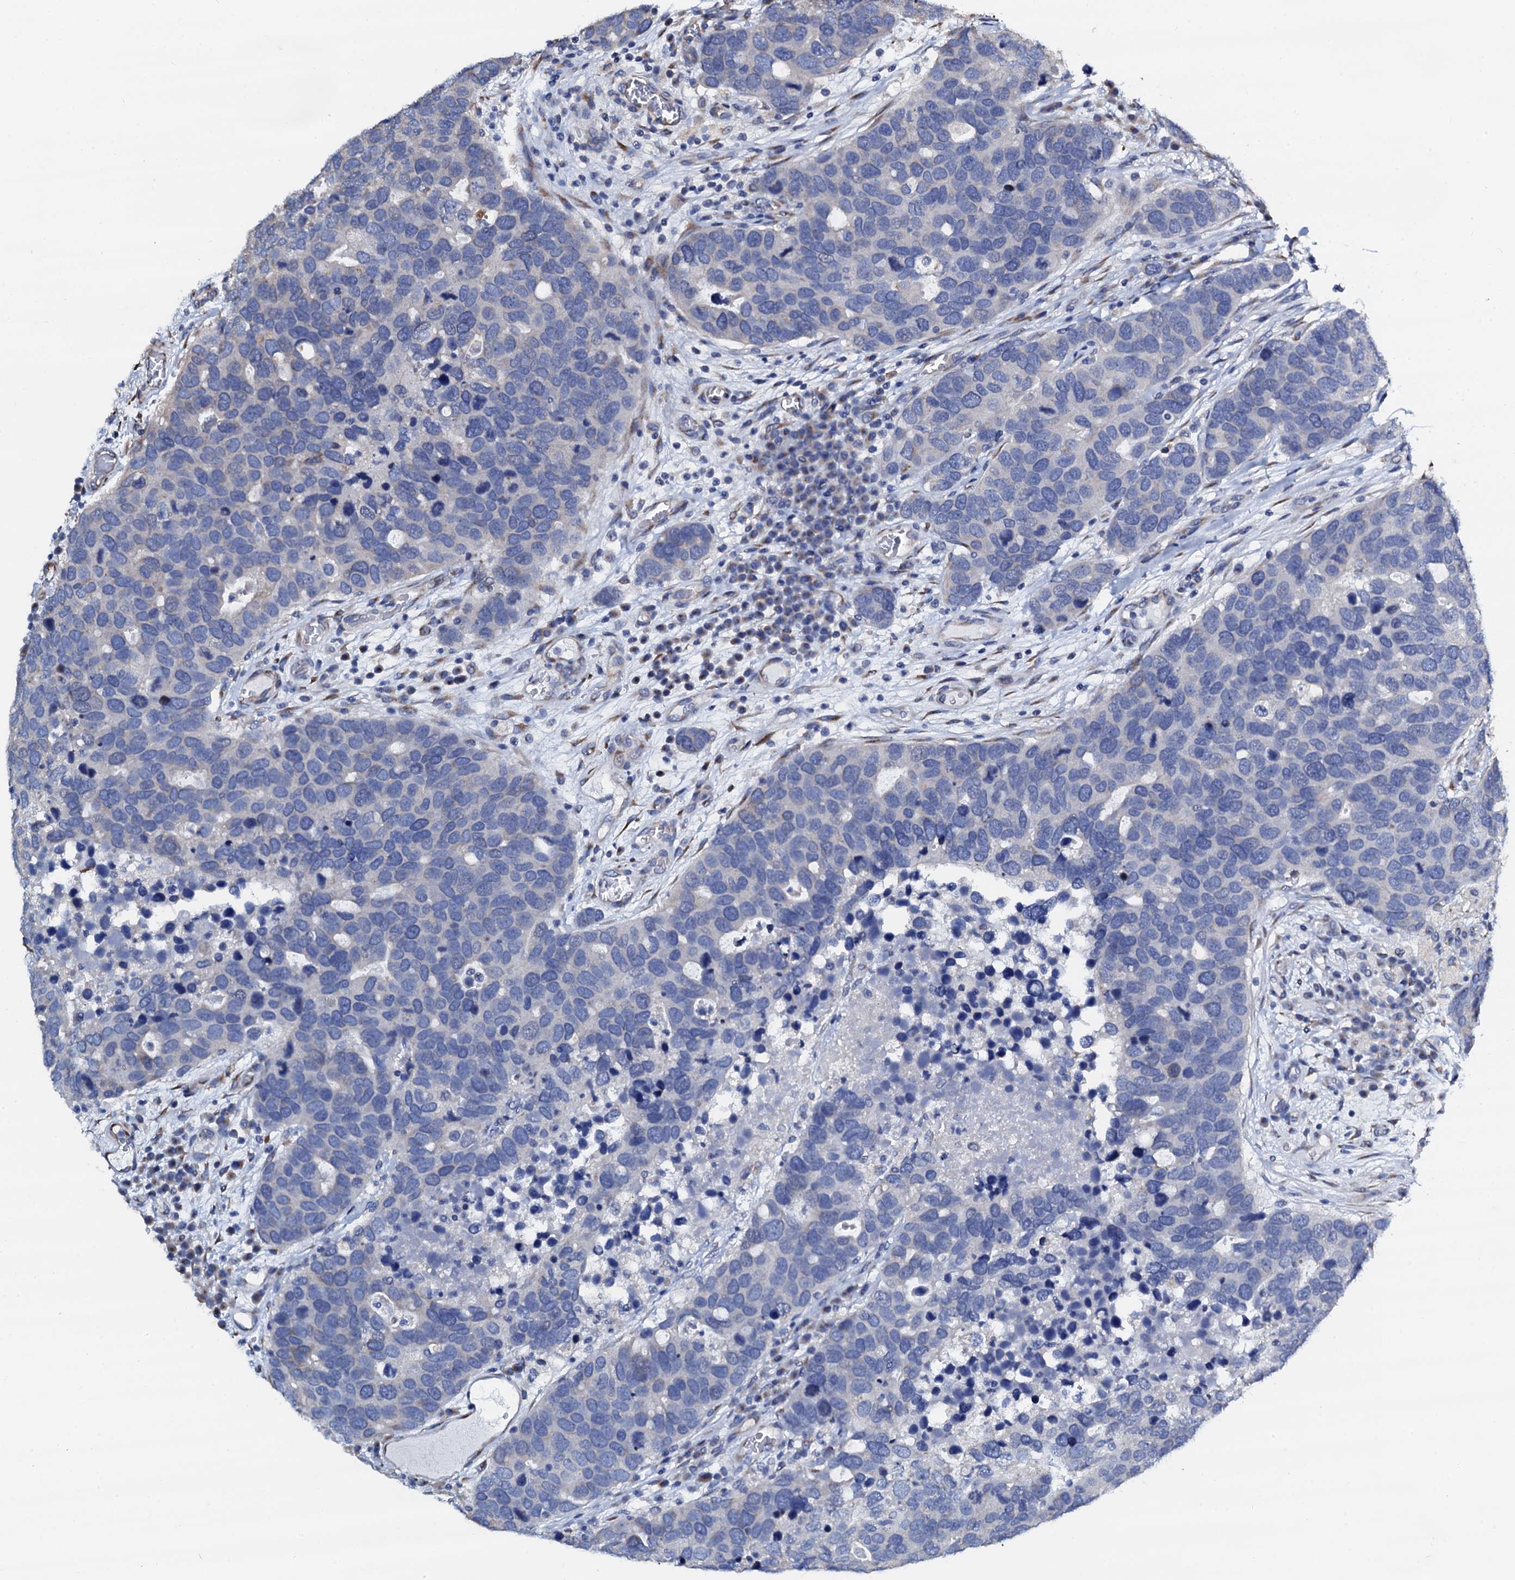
{"staining": {"intensity": "negative", "quantity": "none", "location": "none"}, "tissue": "breast cancer", "cell_type": "Tumor cells", "image_type": "cancer", "snomed": [{"axis": "morphology", "description": "Duct carcinoma"}, {"axis": "topography", "description": "Breast"}], "caption": "An immunohistochemistry (IHC) photomicrograph of breast invasive ductal carcinoma is shown. There is no staining in tumor cells of breast invasive ductal carcinoma.", "gene": "AKAP3", "patient": {"sex": "female", "age": 83}}